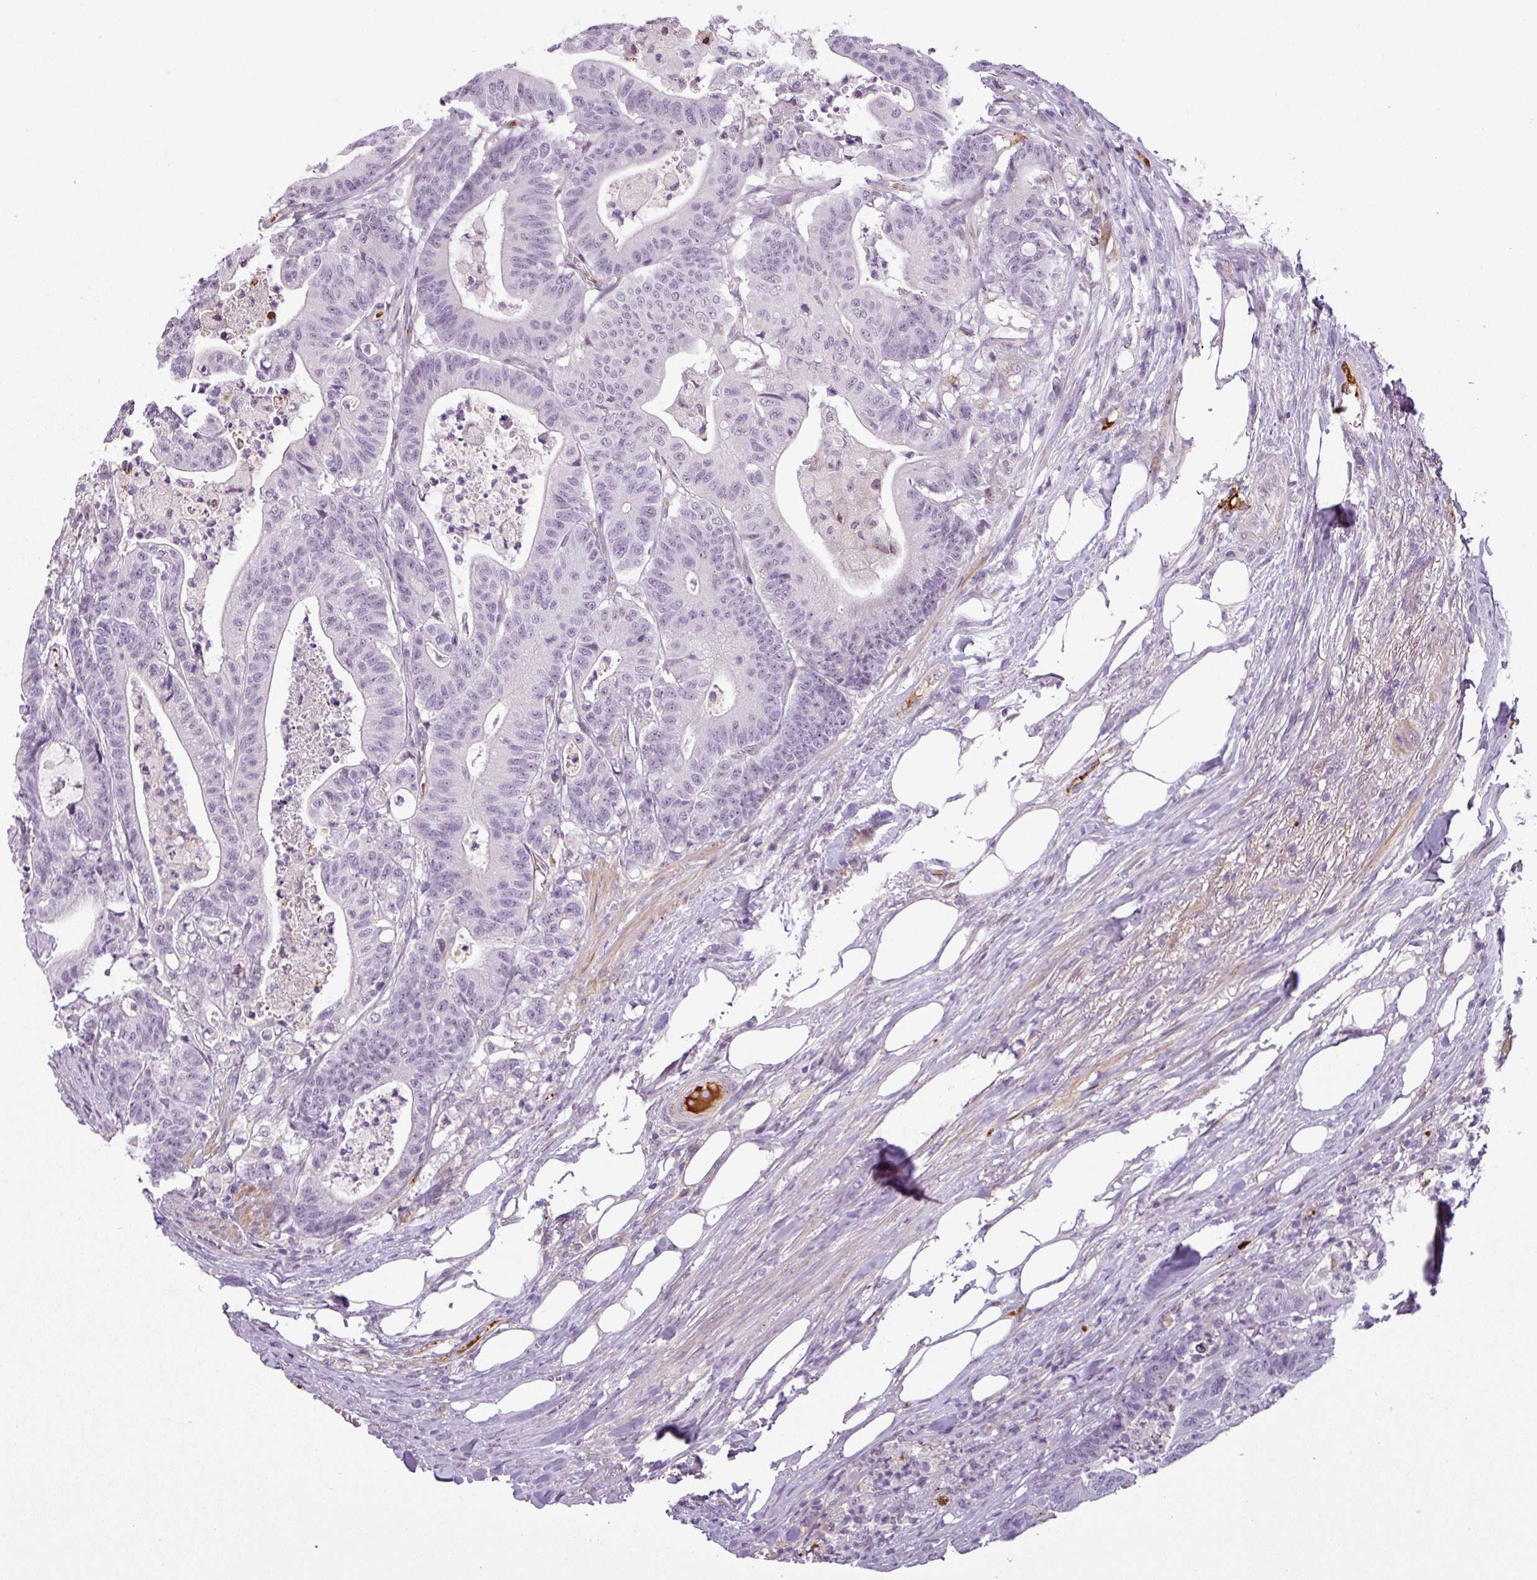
{"staining": {"intensity": "negative", "quantity": "none", "location": "none"}, "tissue": "colorectal cancer", "cell_type": "Tumor cells", "image_type": "cancer", "snomed": [{"axis": "morphology", "description": "Adenocarcinoma, NOS"}, {"axis": "topography", "description": "Colon"}], "caption": "Colorectal adenocarcinoma stained for a protein using IHC displays no expression tumor cells.", "gene": "APOC1", "patient": {"sex": "female", "age": 84}}